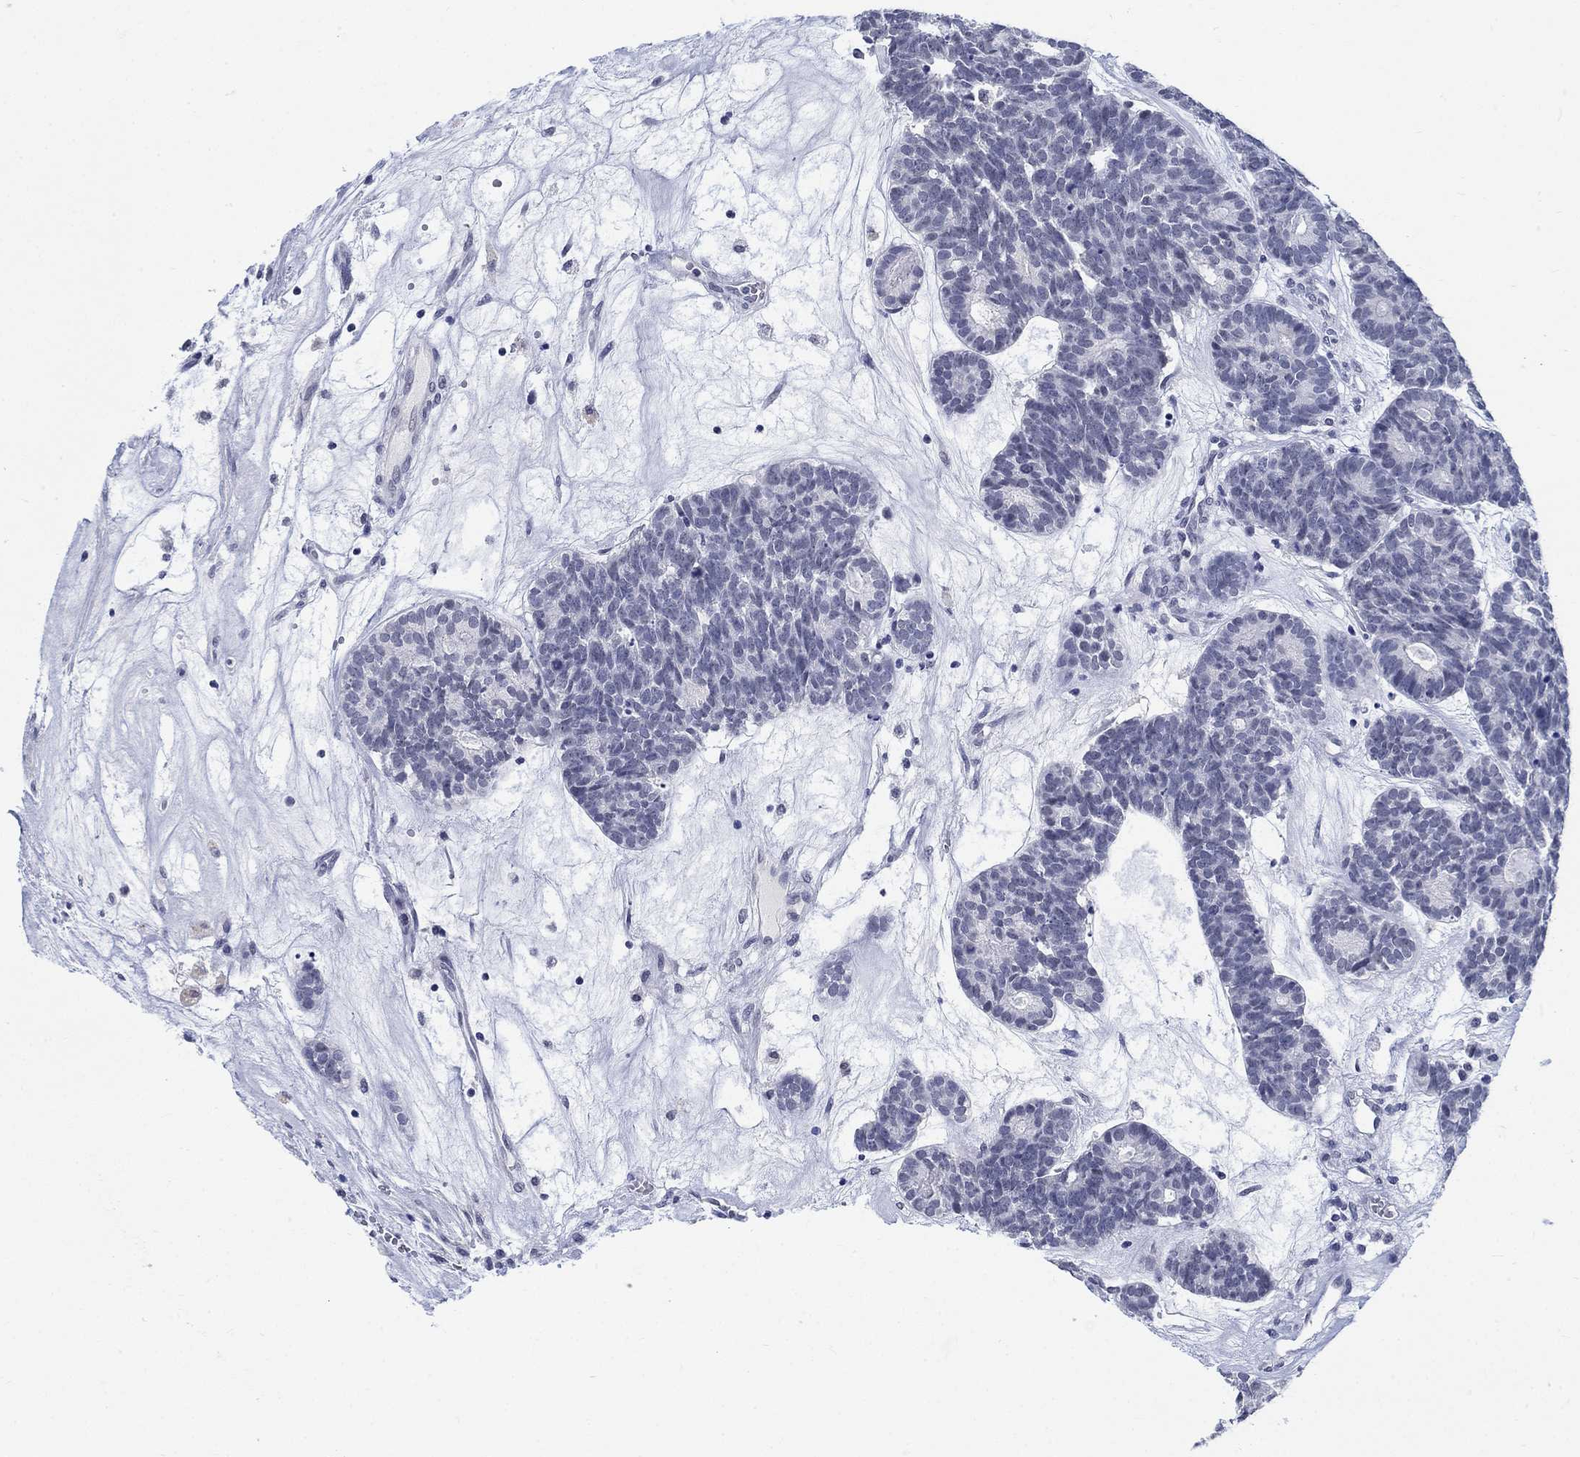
{"staining": {"intensity": "negative", "quantity": "none", "location": "none"}, "tissue": "head and neck cancer", "cell_type": "Tumor cells", "image_type": "cancer", "snomed": [{"axis": "morphology", "description": "Adenocarcinoma, NOS"}, {"axis": "topography", "description": "Head-Neck"}], "caption": "This histopathology image is of adenocarcinoma (head and neck) stained with IHC to label a protein in brown with the nuclei are counter-stained blue. There is no expression in tumor cells.", "gene": "ANKS1B", "patient": {"sex": "female", "age": 81}}